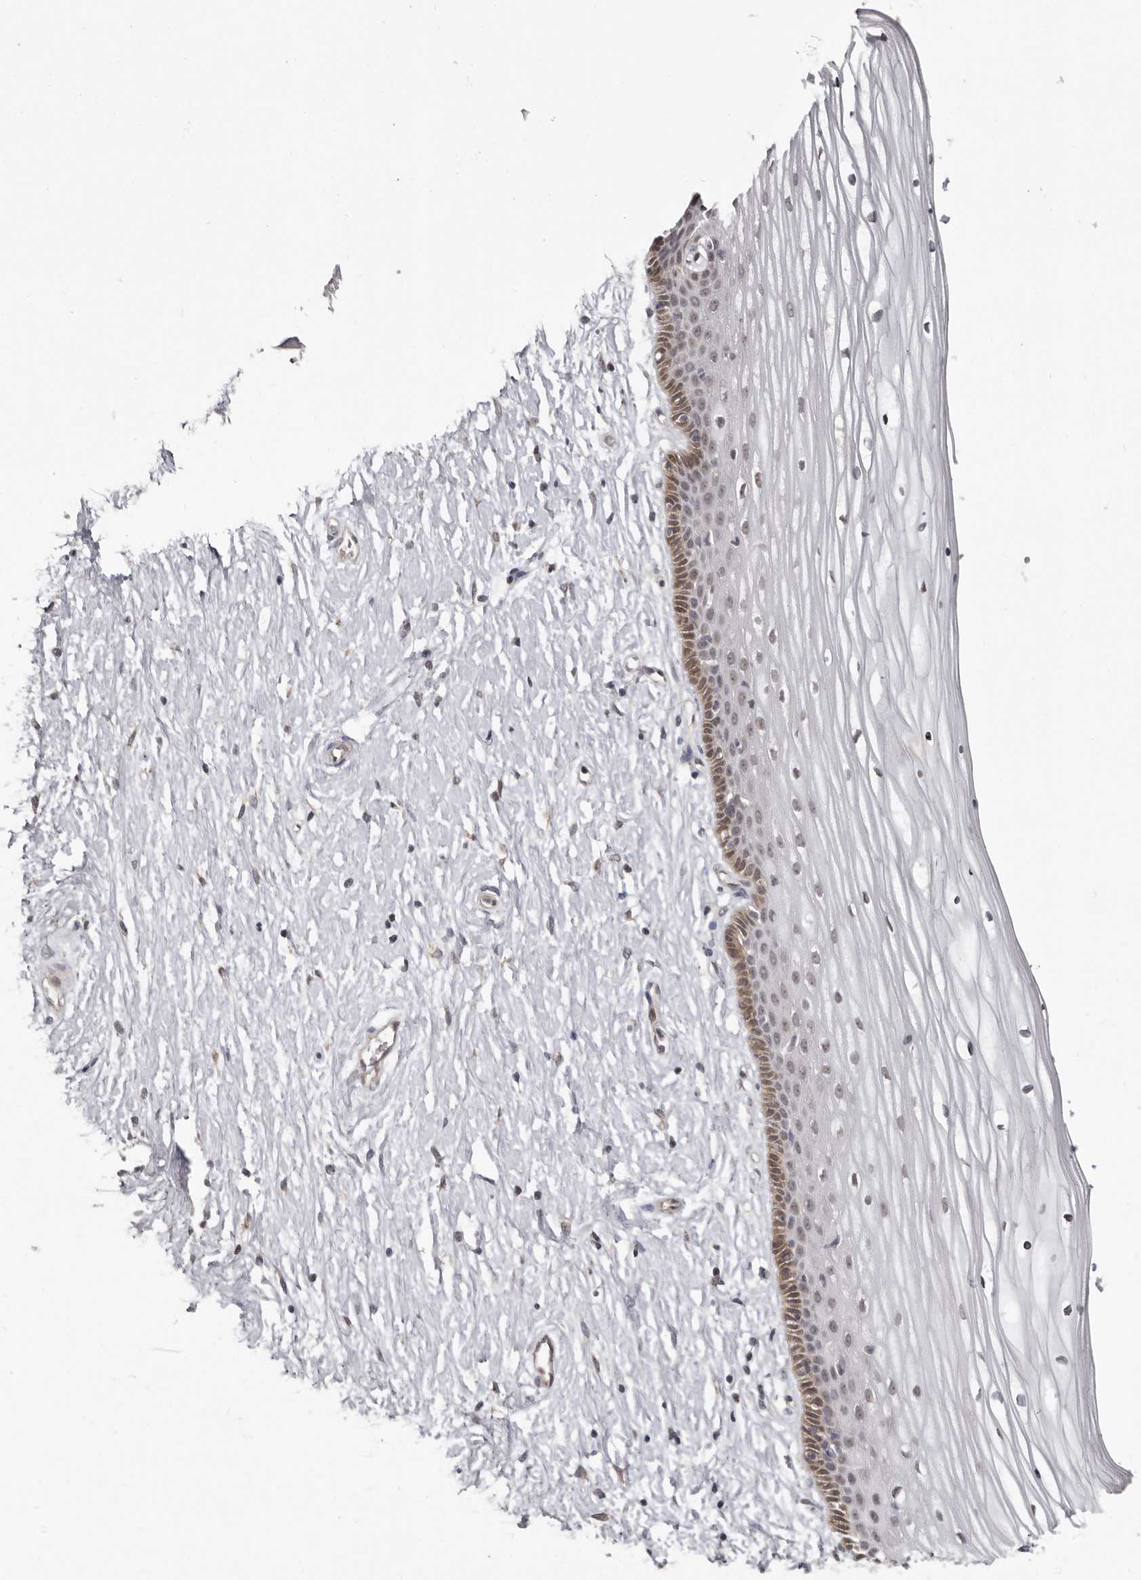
{"staining": {"intensity": "moderate", "quantity": "25%-75%", "location": "cytoplasmic/membranous,nuclear"}, "tissue": "vagina", "cell_type": "Squamous epithelial cells", "image_type": "normal", "snomed": [{"axis": "morphology", "description": "Normal tissue, NOS"}, {"axis": "topography", "description": "Vagina"}, {"axis": "topography", "description": "Cervix"}], "caption": "Immunohistochemistry micrograph of benign vagina stained for a protein (brown), which reveals medium levels of moderate cytoplasmic/membranous,nuclear expression in about 25%-75% of squamous epithelial cells.", "gene": "BAD", "patient": {"sex": "female", "age": 40}}